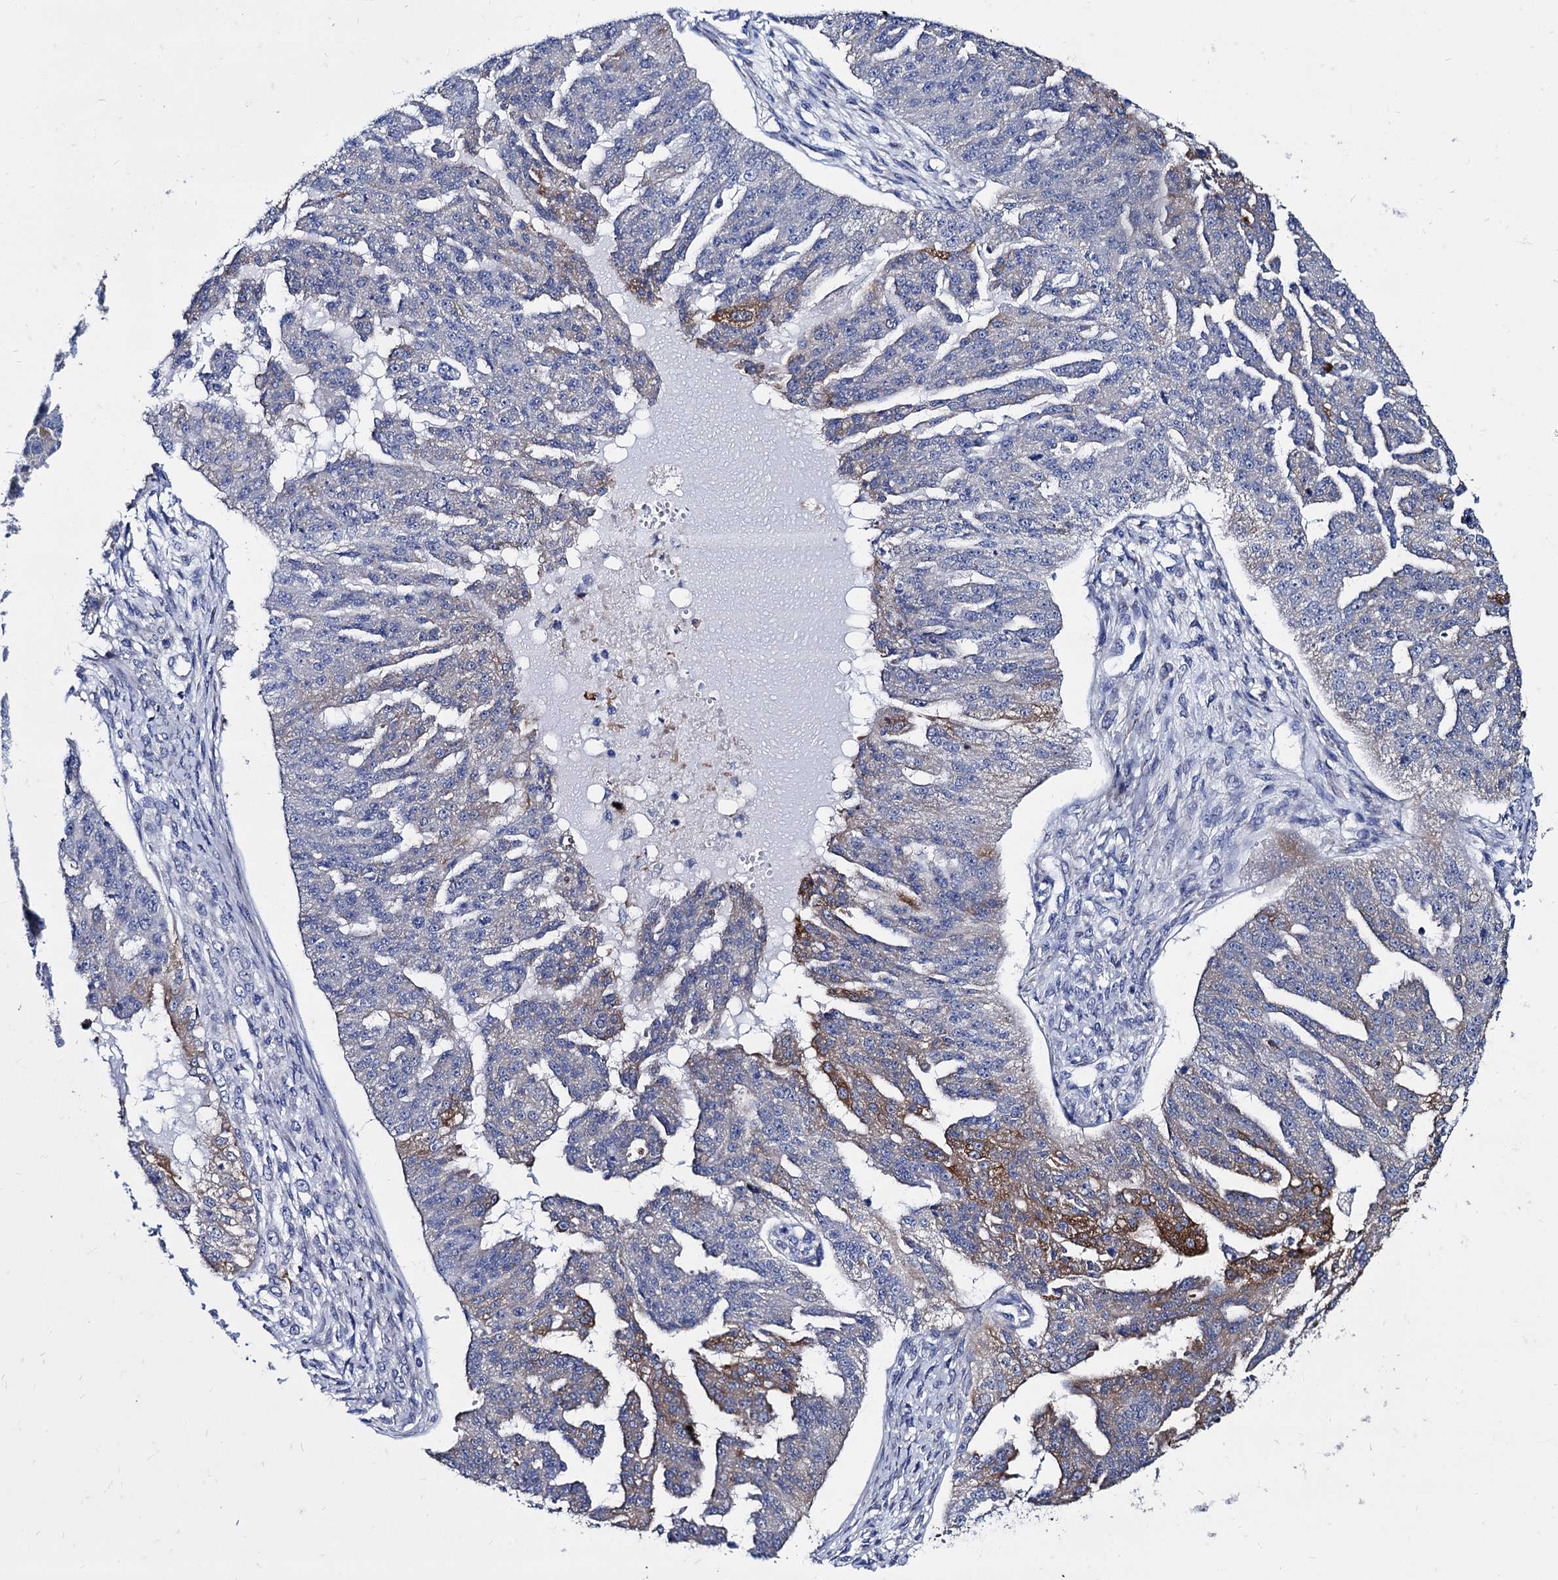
{"staining": {"intensity": "moderate", "quantity": "<25%", "location": "cytoplasmic/membranous"}, "tissue": "ovarian cancer", "cell_type": "Tumor cells", "image_type": "cancer", "snomed": [{"axis": "morphology", "description": "Cystadenocarcinoma, serous, NOS"}, {"axis": "topography", "description": "Ovary"}], "caption": "High-power microscopy captured an IHC histopathology image of ovarian cancer (serous cystadenocarcinoma), revealing moderate cytoplasmic/membranous positivity in approximately <25% of tumor cells.", "gene": "FOXR2", "patient": {"sex": "female", "age": 79}}